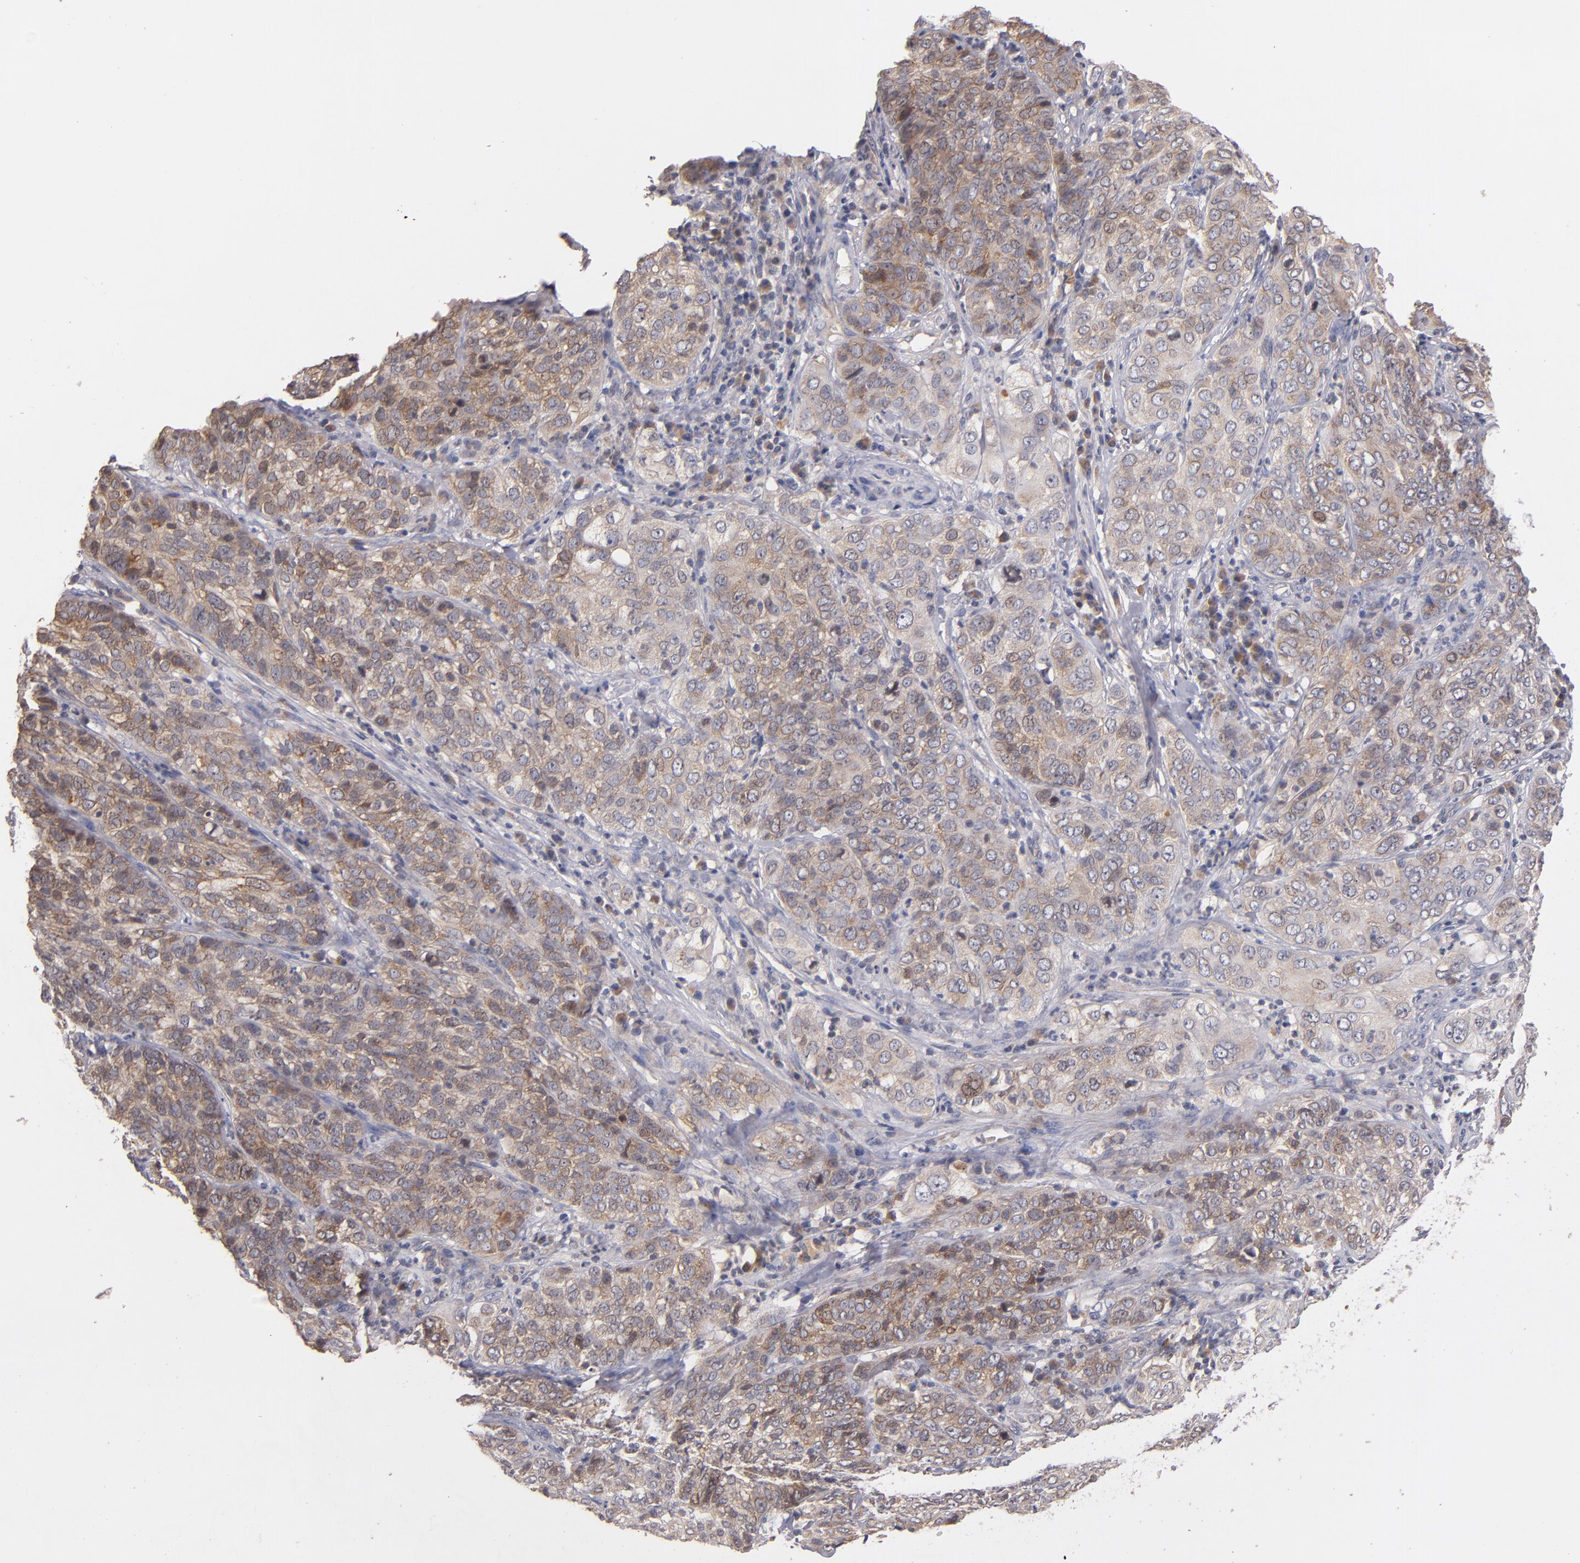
{"staining": {"intensity": "moderate", "quantity": ">75%", "location": "cytoplasmic/membranous"}, "tissue": "cervical cancer", "cell_type": "Tumor cells", "image_type": "cancer", "snomed": [{"axis": "morphology", "description": "Squamous cell carcinoma, NOS"}, {"axis": "topography", "description": "Cervix"}], "caption": "Cervical squamous cell carcinoma stained with a brown dye demonstrates moderate cytoplasmic/membranous positive positivity in approximately >75% of tumor cells.", "gene": "UPF3B", "patient": {"sex": "female", "age": 38}}